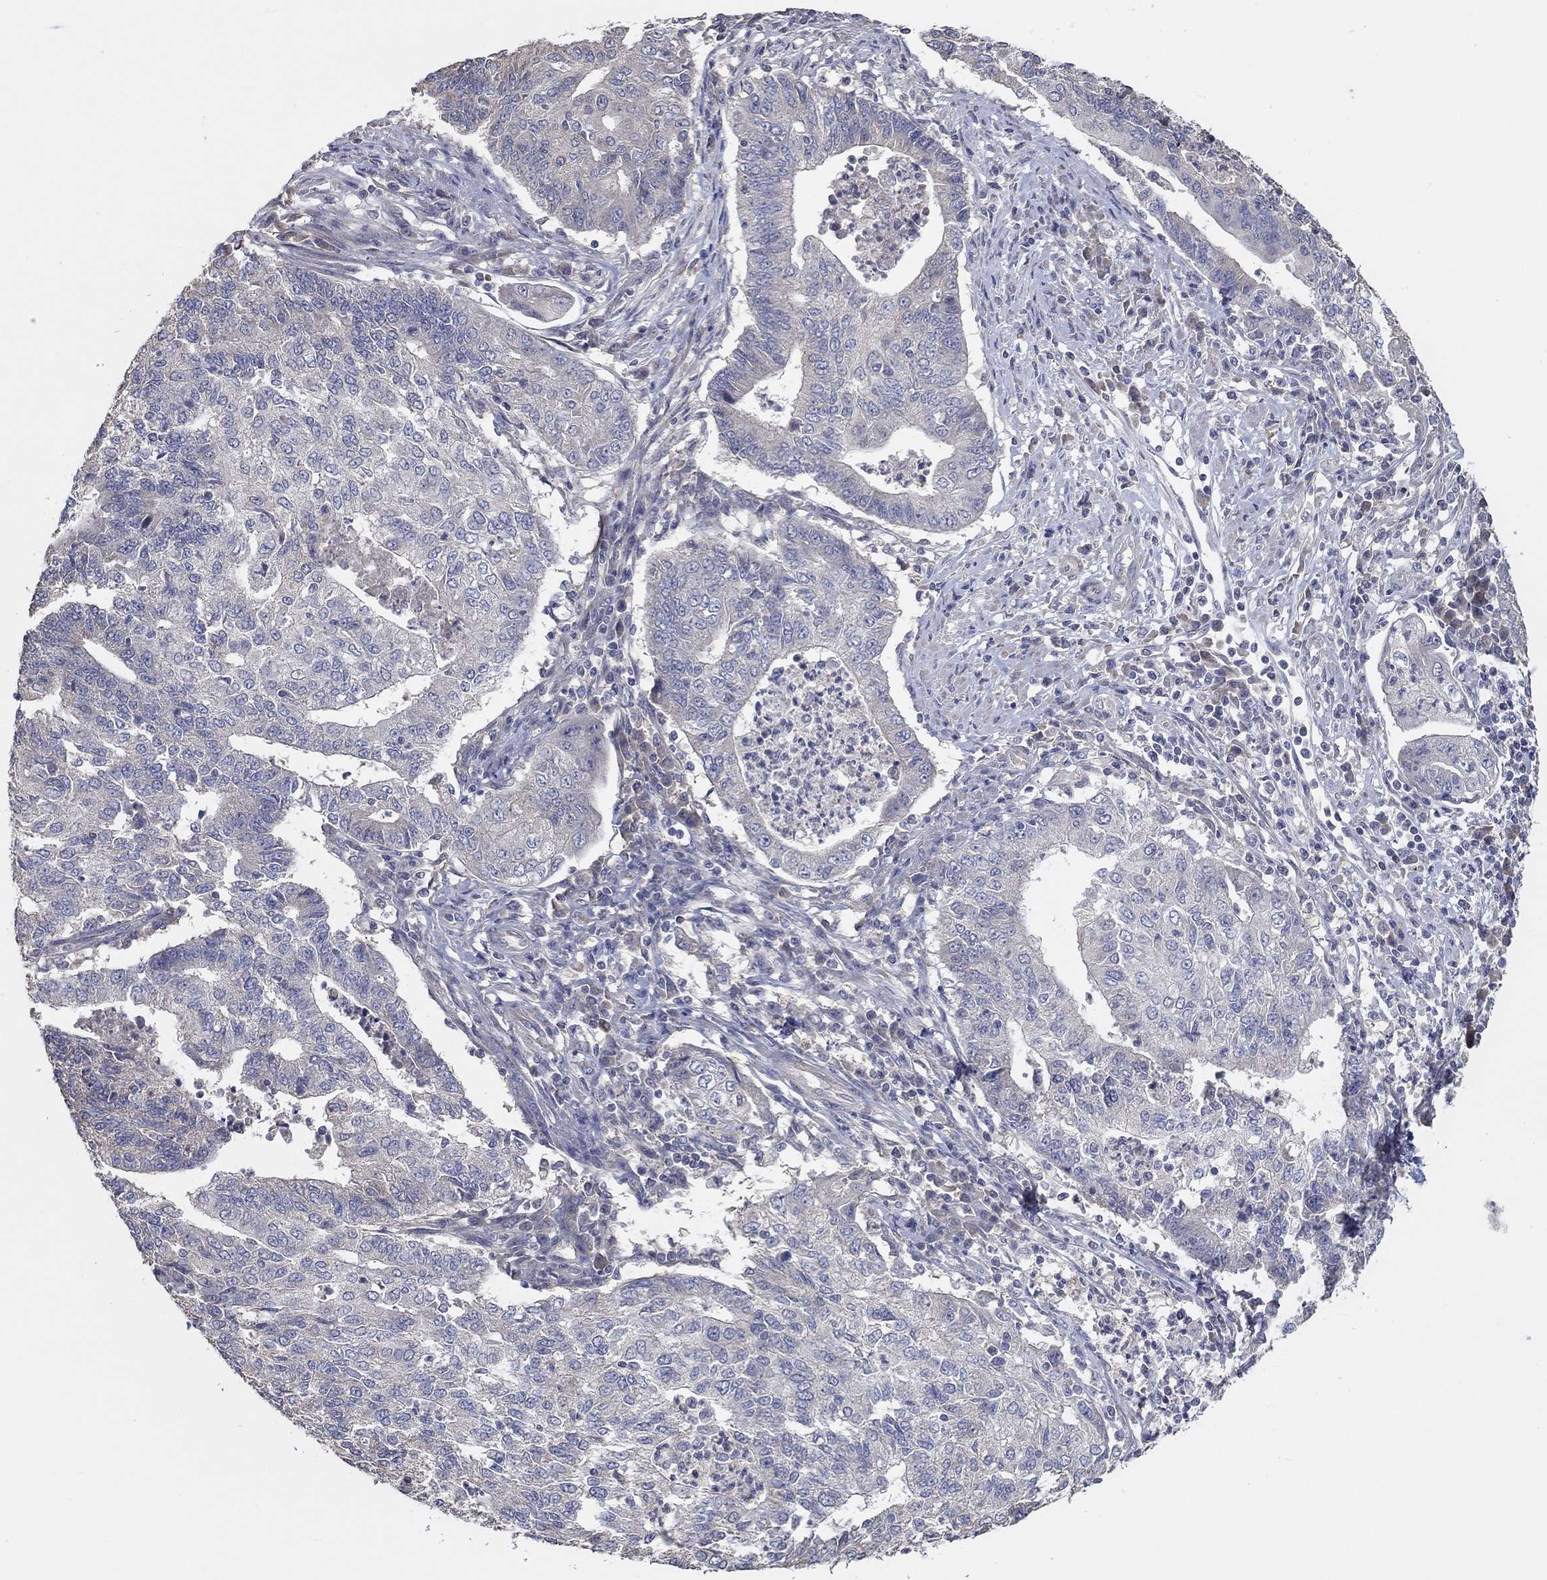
{"staining": {"intensity": "negative", "quantity": "none", "location": "none"}, "tissue": "endometrial cancer", "cell_type": "Tumor cells", "image_type": "cancer", "snomed": [{"axis": "morphology", "description": "Adenocarcinoma, NOS"}, {"axis": "topography", "description": "Uterus"}, {"axis": "topography", "description": "Endometrium"}], "caption": "IHC histopathology image of endometrial cancer (adenocarcinoma) stained for a protein (brown), which reveals no staining in tumor cells.", "gene": "DOCK3", "patient": {"sex": "female", "age": 54}}